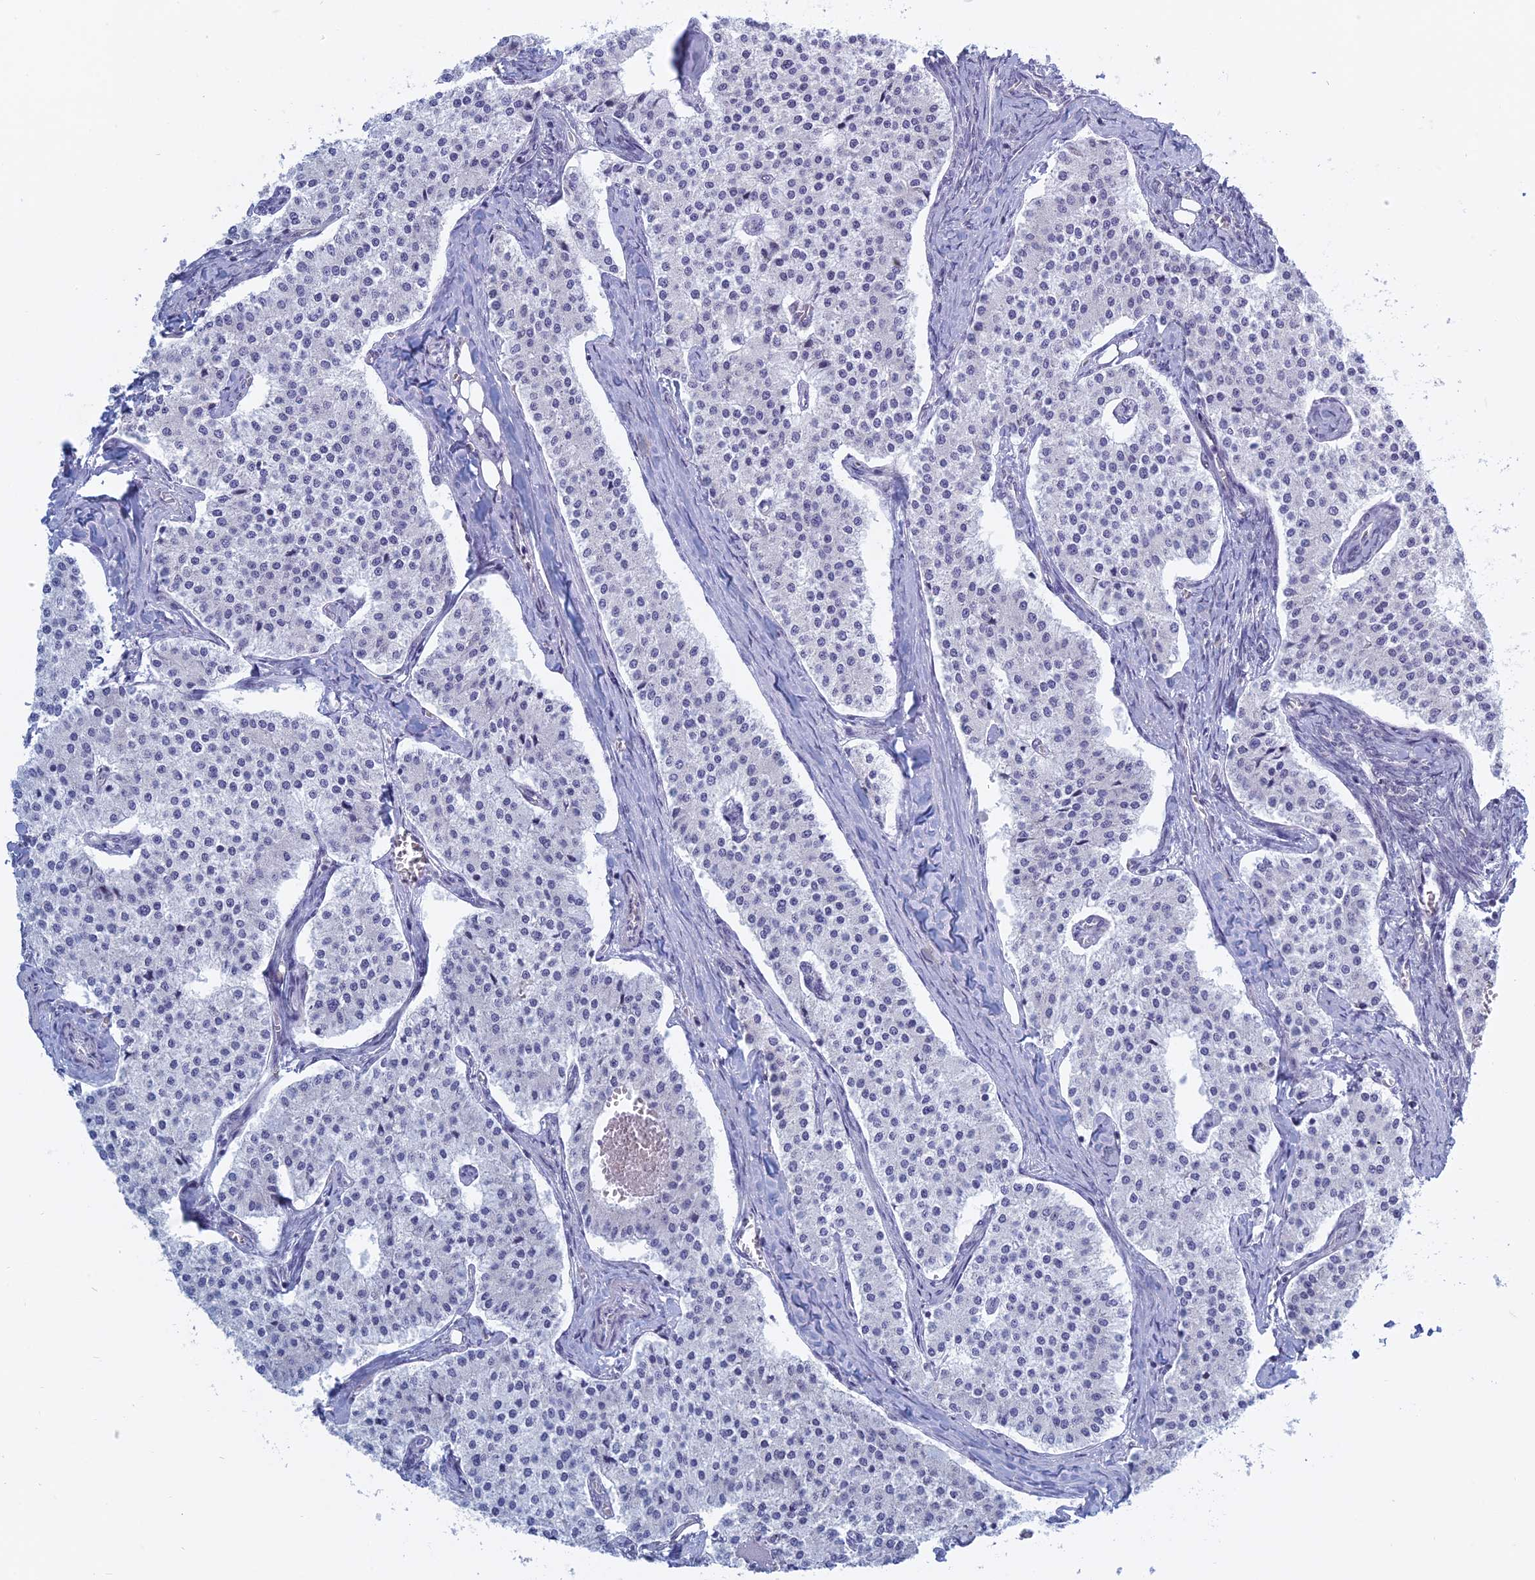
{"staining": {"intensity": "negative", "quantity": "none", "location": "none"}, "tissue": "carcinoid", "cell_type": "Tumor cells", "image_type": "cancer", "snomed": [{"axis": "morphology", "description": "Carcinoid, malignant, NOS"}, {"axis": "topography", "description": "Colon"}], "caption": "DAB immunohistochemical staining of carcinoid (malignant) reveals no significant expression in tumor cells.", "gene": "RPS19BP1", "patient": {"sex": "female", "age": 52}}